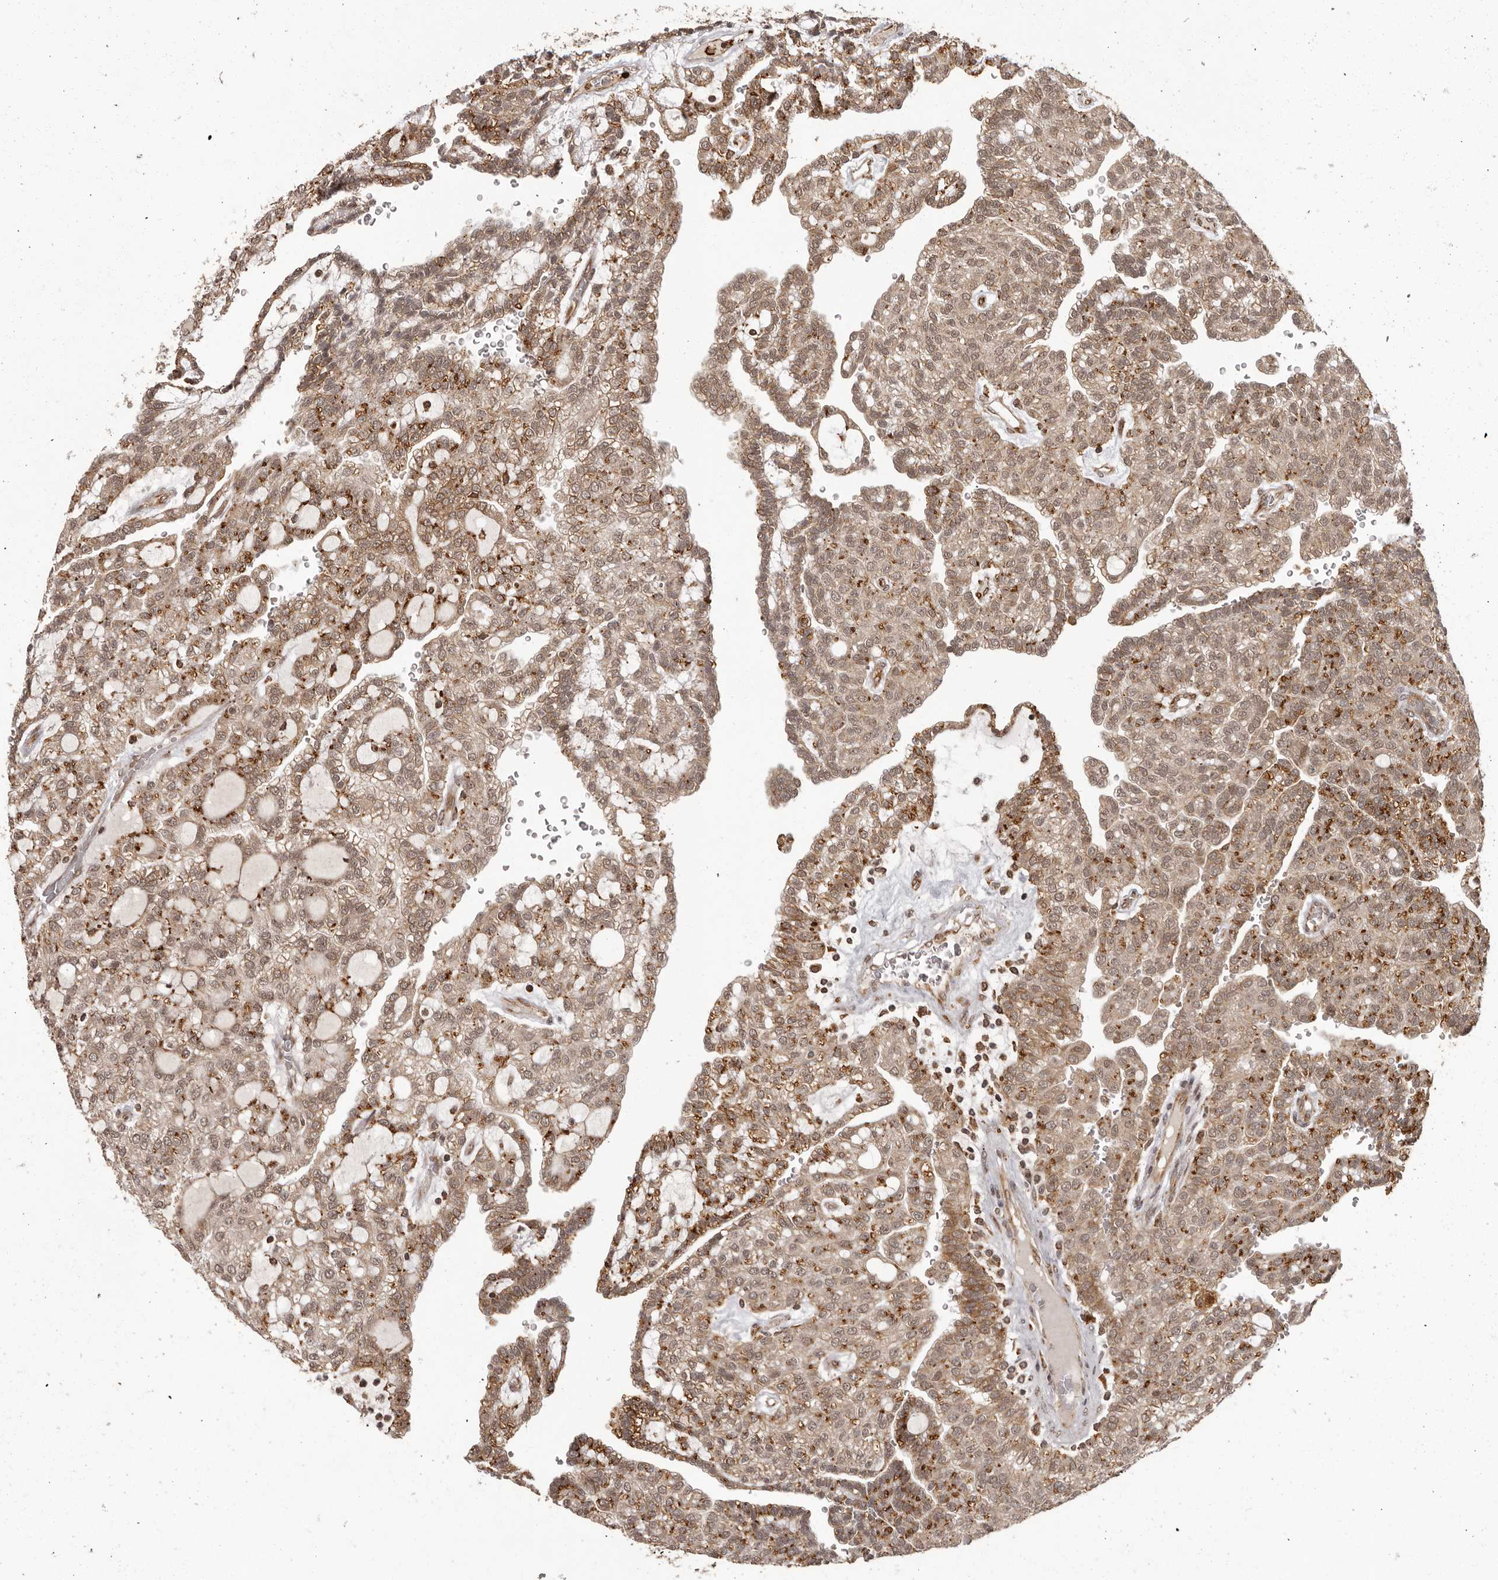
{"staining": {"intensity": "moderate", "quantity": ">75%", "location": "nuclear"}, "tissue": "renal cancer", "cell_type": "Tumor cells", "image_type": "cancer", "snomed": [{"axis": "morphology", "description": "Adenocarcinoma, NOS"}, {"axis": "topography", "description": "Kidney"}], "caption": "This is a photomicrograph of immunohistochemistry (IHC) staining of renal adenocarcinoma, which shows moderate positivity in the nuclear of tumor cells.", "gene": "IL32", "patient": {"sex": "male", "age": 63}}